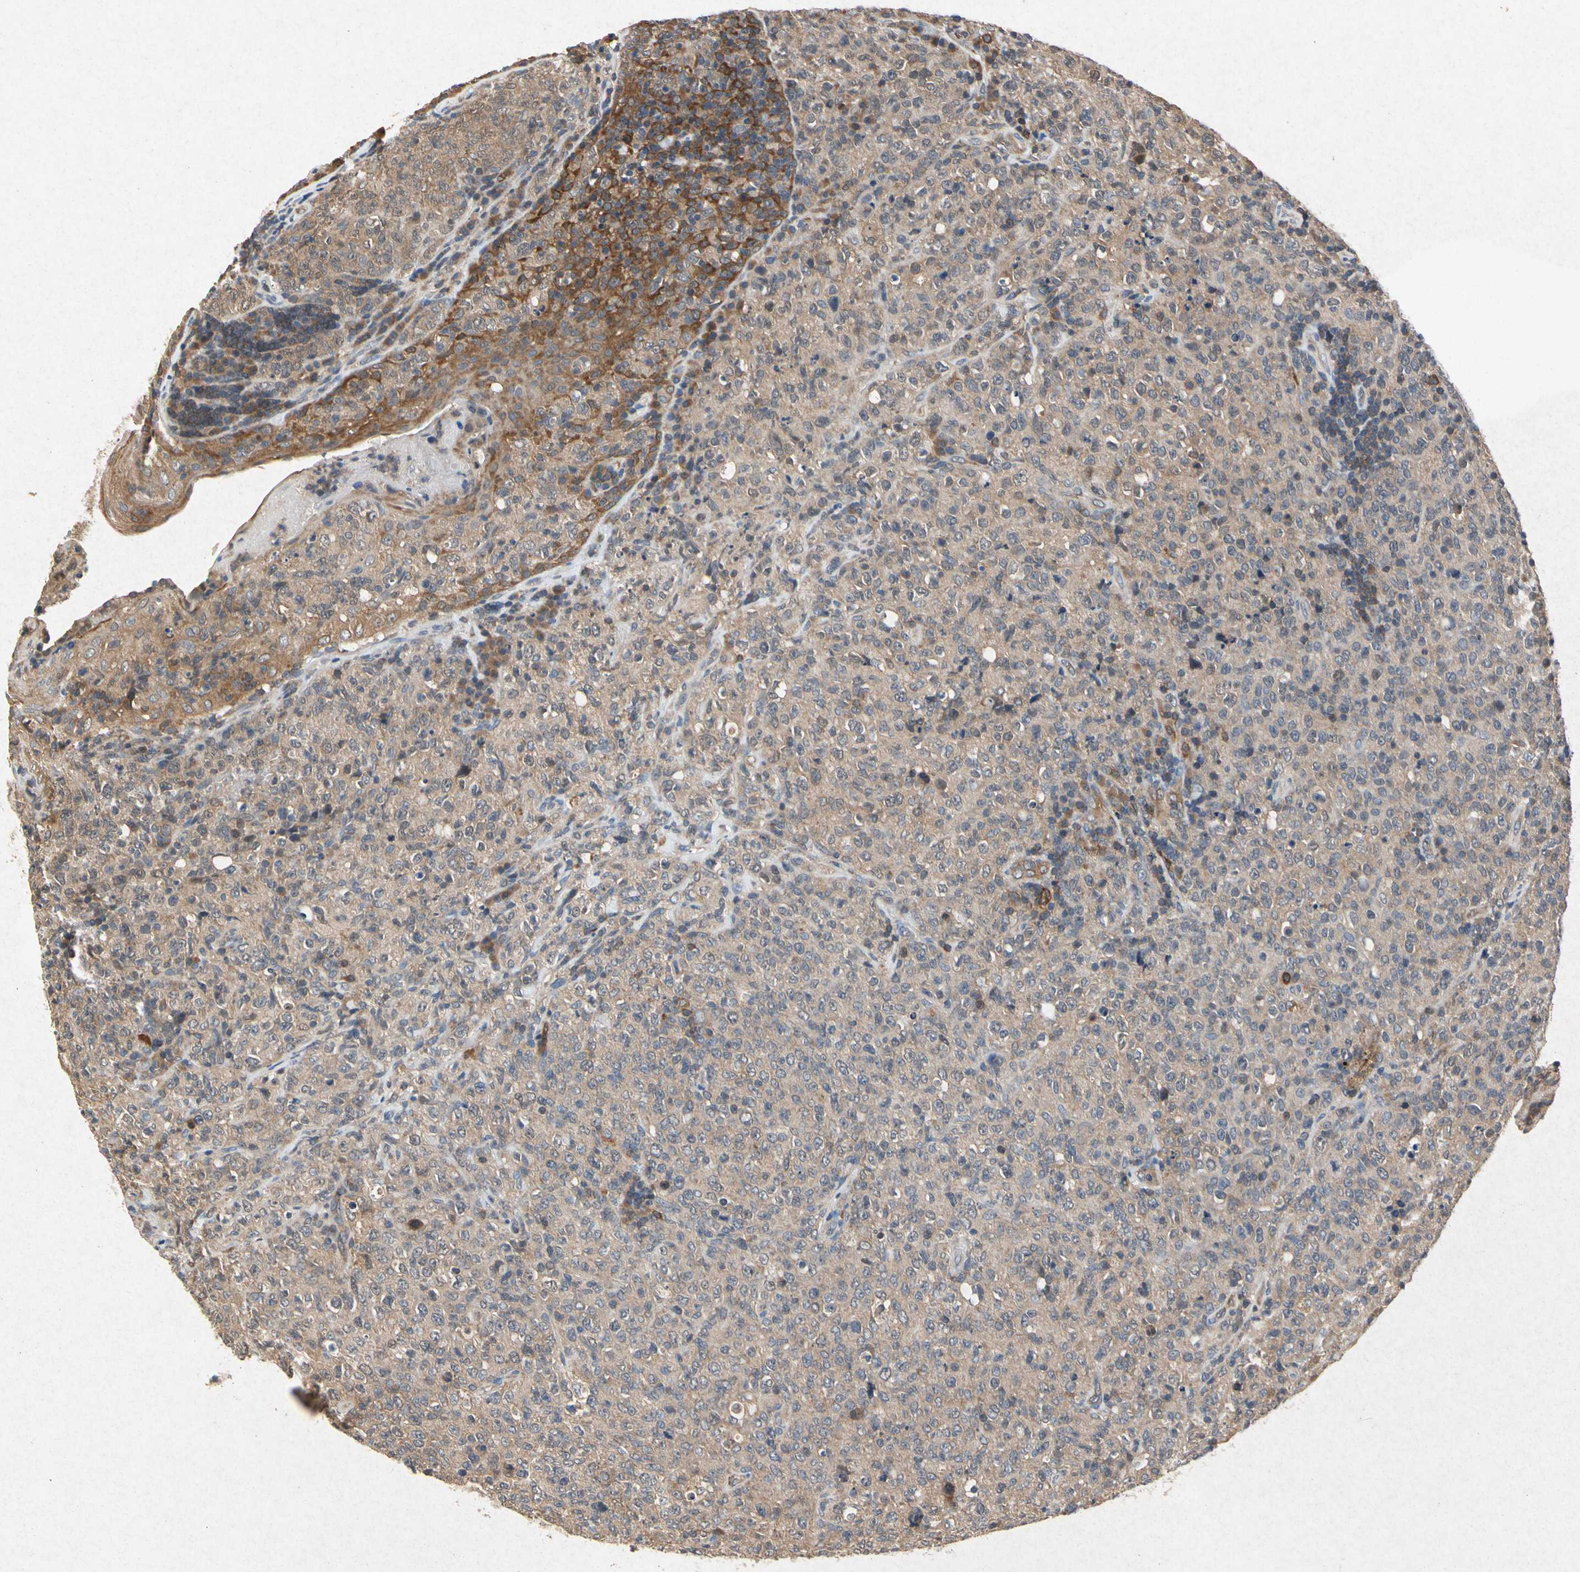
{"staining": {"intensity": "weak", "quantity": ">75%", "location": "cytoplasmic/membranous"}, "tissue": "lymphoma", "cell_type": "Tumor cells", "image_type": "cancer", "snomed": [{"axis": "morphology", "description": "Malignant lymphoma, non-Hodgkin's type, High grade"}, {"axis": "topography", "description": "Tonsil"}], "caption": "Protein staining reveals weak cytoplasmic/membranous positivity in about >75% of tumor cells in malignant lymphoma, non-Hodgkin's type (high-grade).", "gene": "RPS6KA1", "patient": {"sex": "female", "age": 36}}